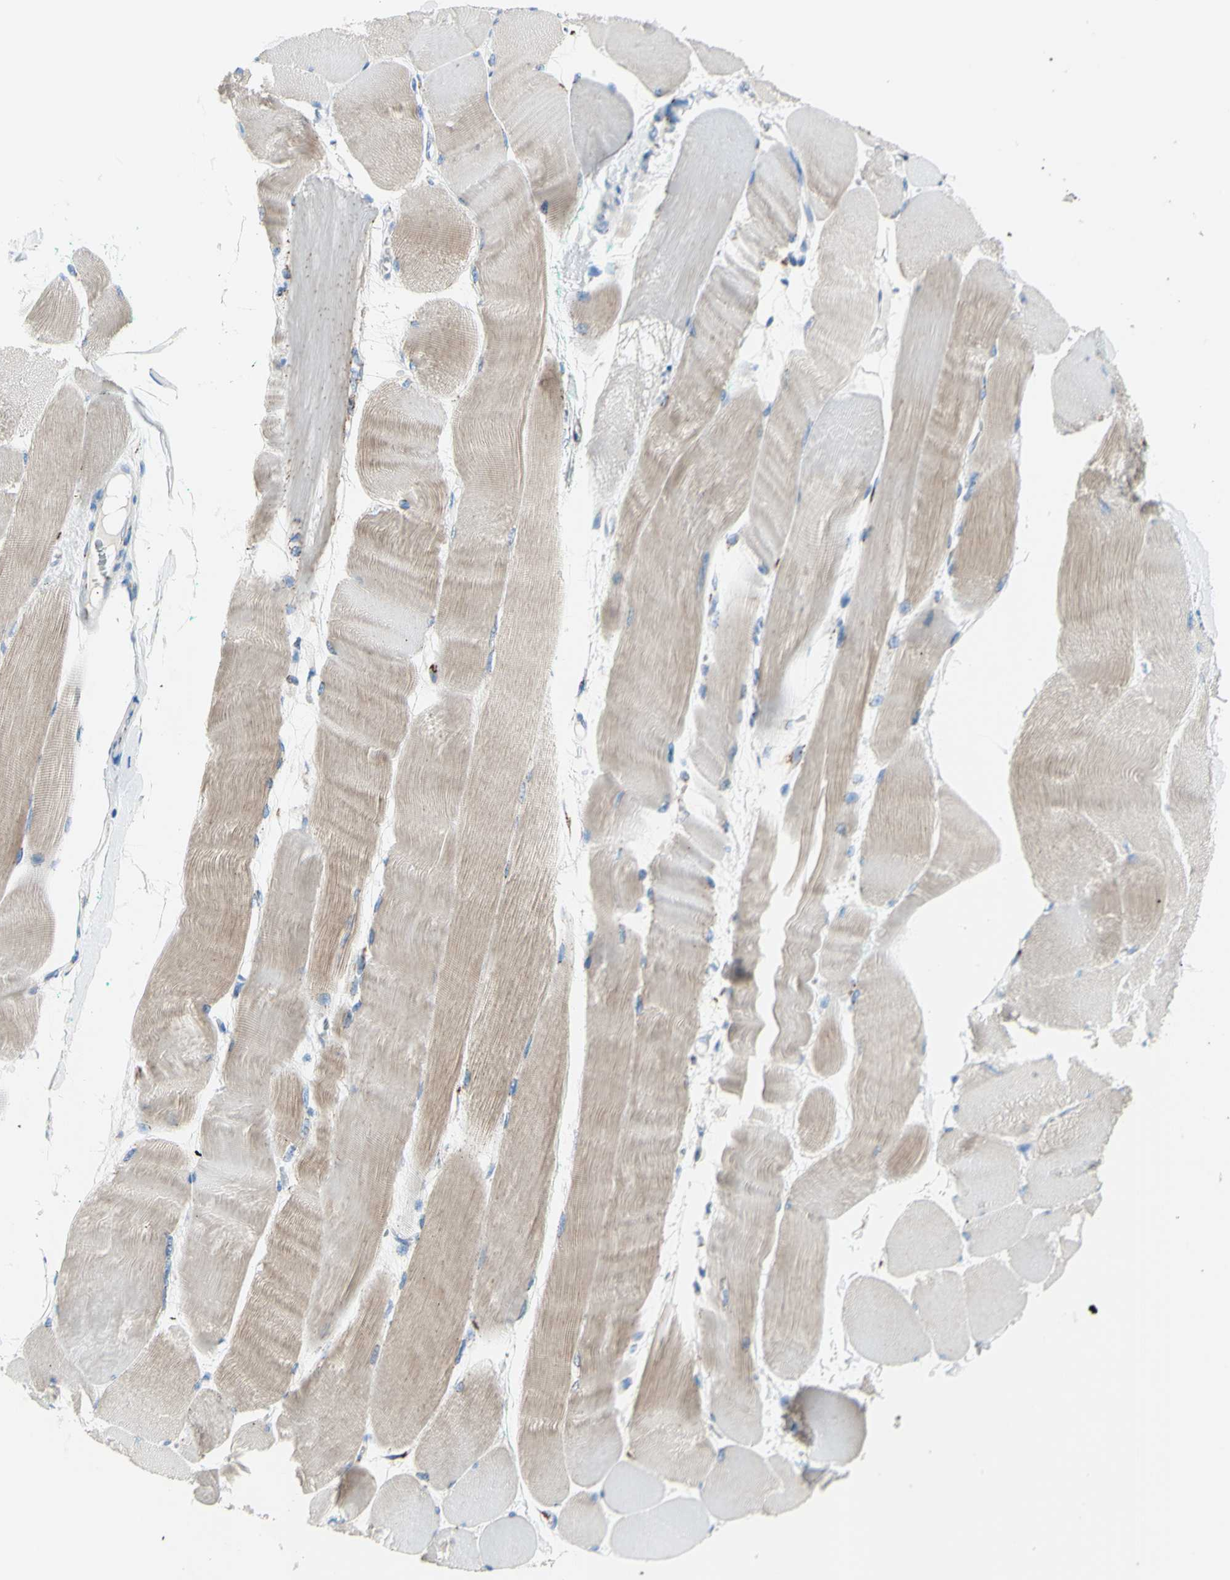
{"staining": {"intensity": "weak", "quantity": "25%-75%", "location": "cytoplasmic/membranous"}, "tissue": "skeletal muscle", "cell_type": "Myocytes", "image_type": "normal", "snomed": [{"axis": "morphology", "description": "Normal tissue, NOS"}, {"axis": "morphology", "description": "Squamous cell carcinoma, NOS"}, {"axis": "topography", "description": "Skeletal muscle"}], "caption": "A low amount of weak cytoplasmic/membranous expression is present in approximately 25%-75% of myocytes in benign skeletal muscle.", "gene": "GALNT2", "patient": {"sex": "male", "age": 51}}